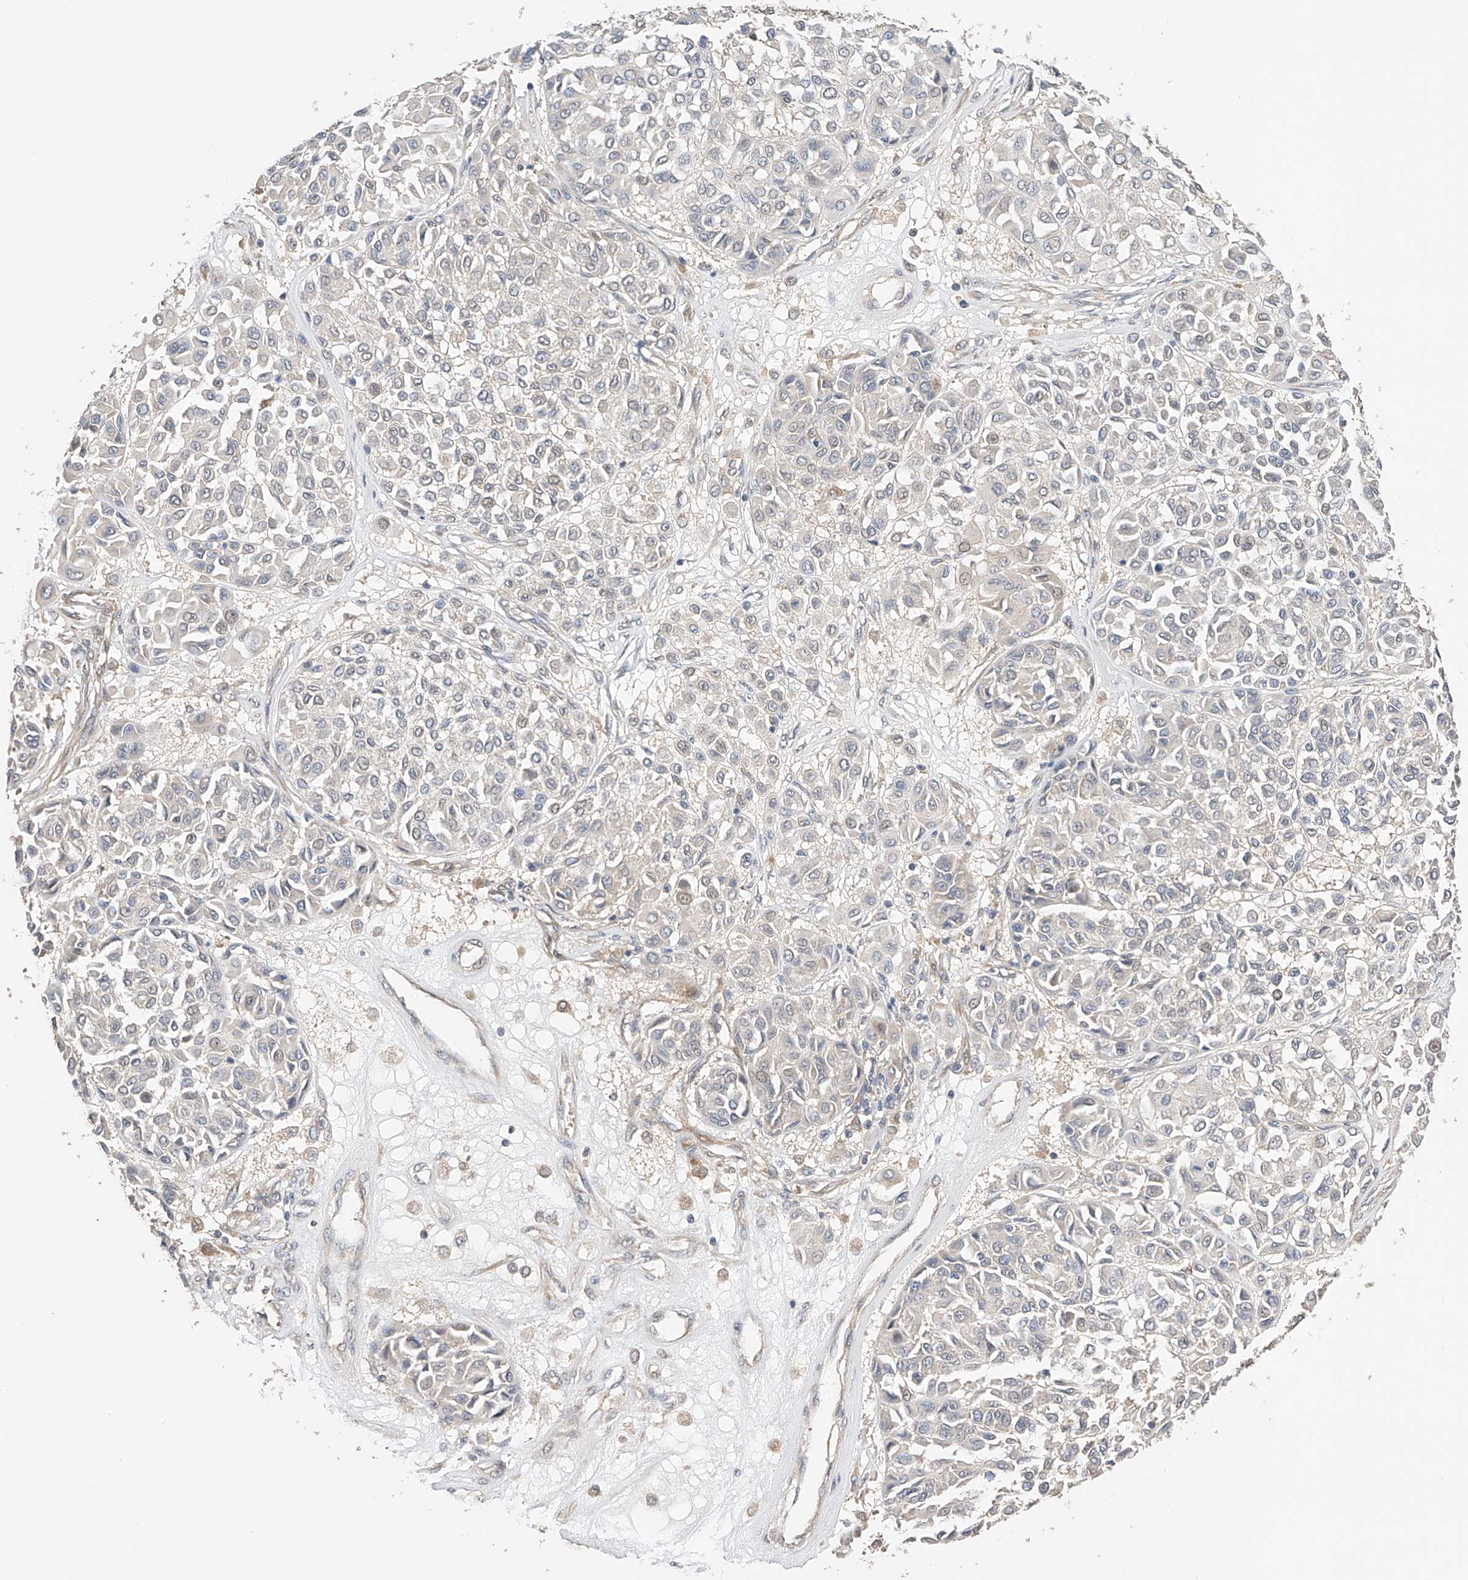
{"staining": {"intensity": "negative", "quantity": "none", "location": "none"}, "tissue": "melanoma", "cell_type": "Tumor cells", "image_type": "cancer", "snomed": [{"axis": "morphology", "description": "Malignant melanoma, Metastatic site"}, {"axis": "topography", "description": "Soft tissue"}], "caption": "Immunohistochemistry micrograph of neoplastic tissue: malignant melanoma (metastatic site) stained with DAB displays no significant protein positivity in tumor cells.", "gene": "ZFHX2", "patient": {"sex": "male", "age": 41}}